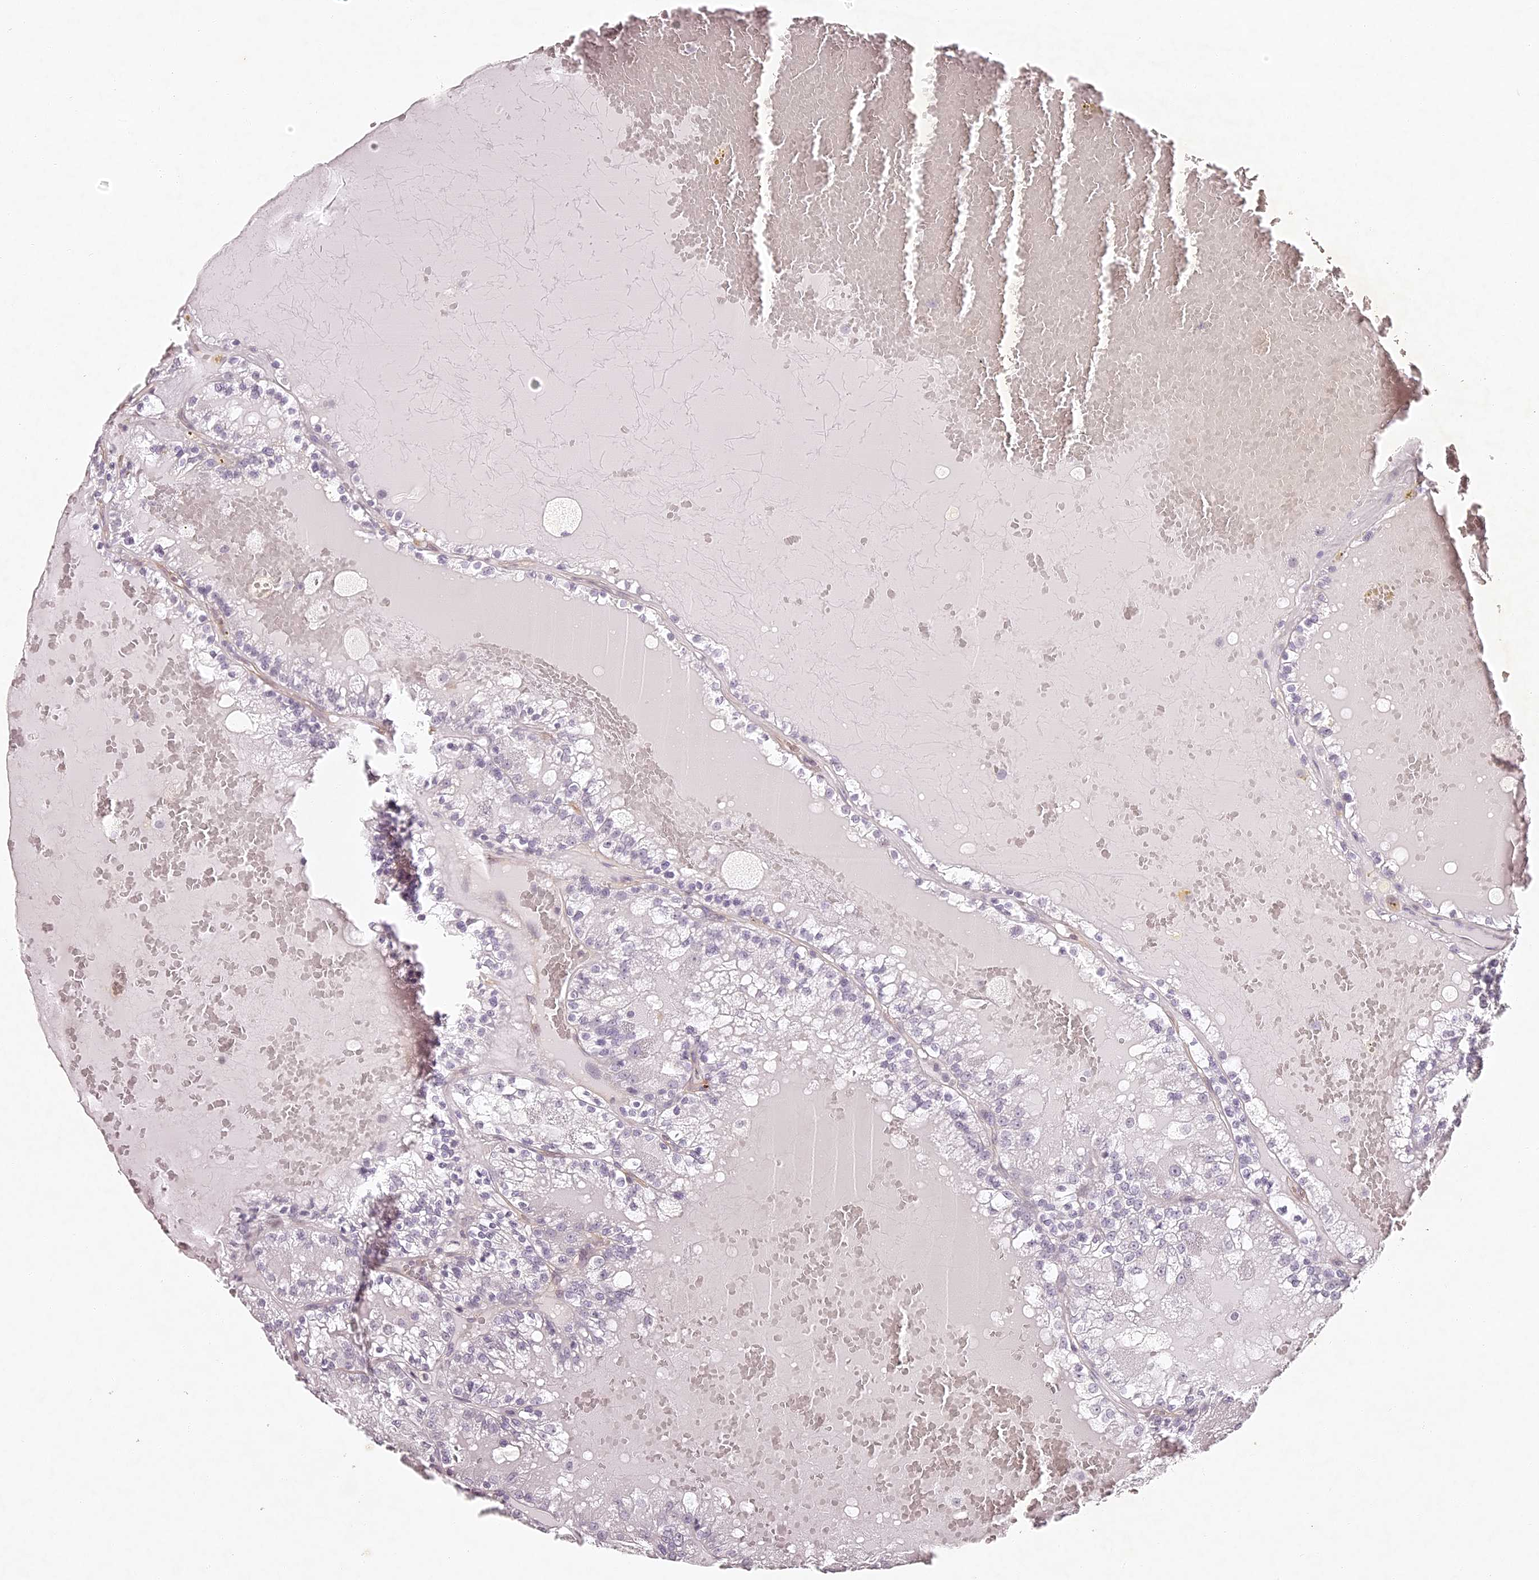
{"staining": {"intensity": "negative", "quantity": "none", "location": "none"}, "tissue": "renal cancer", "cell_type": "Tumor cells", "image_type": "cancer", "snomed": [{"axis": "morphology", "description": "Adenocarcinoma, NOS"}, {"axis": "topography", "description": "Kidney"}], "caption": "The micrograph demonstrates no significant staining in tumor cells of renal cancer (adenocarcinoma).", "gene": "ELAPOR1", "patient": {"sex": "female", "age": 56}}